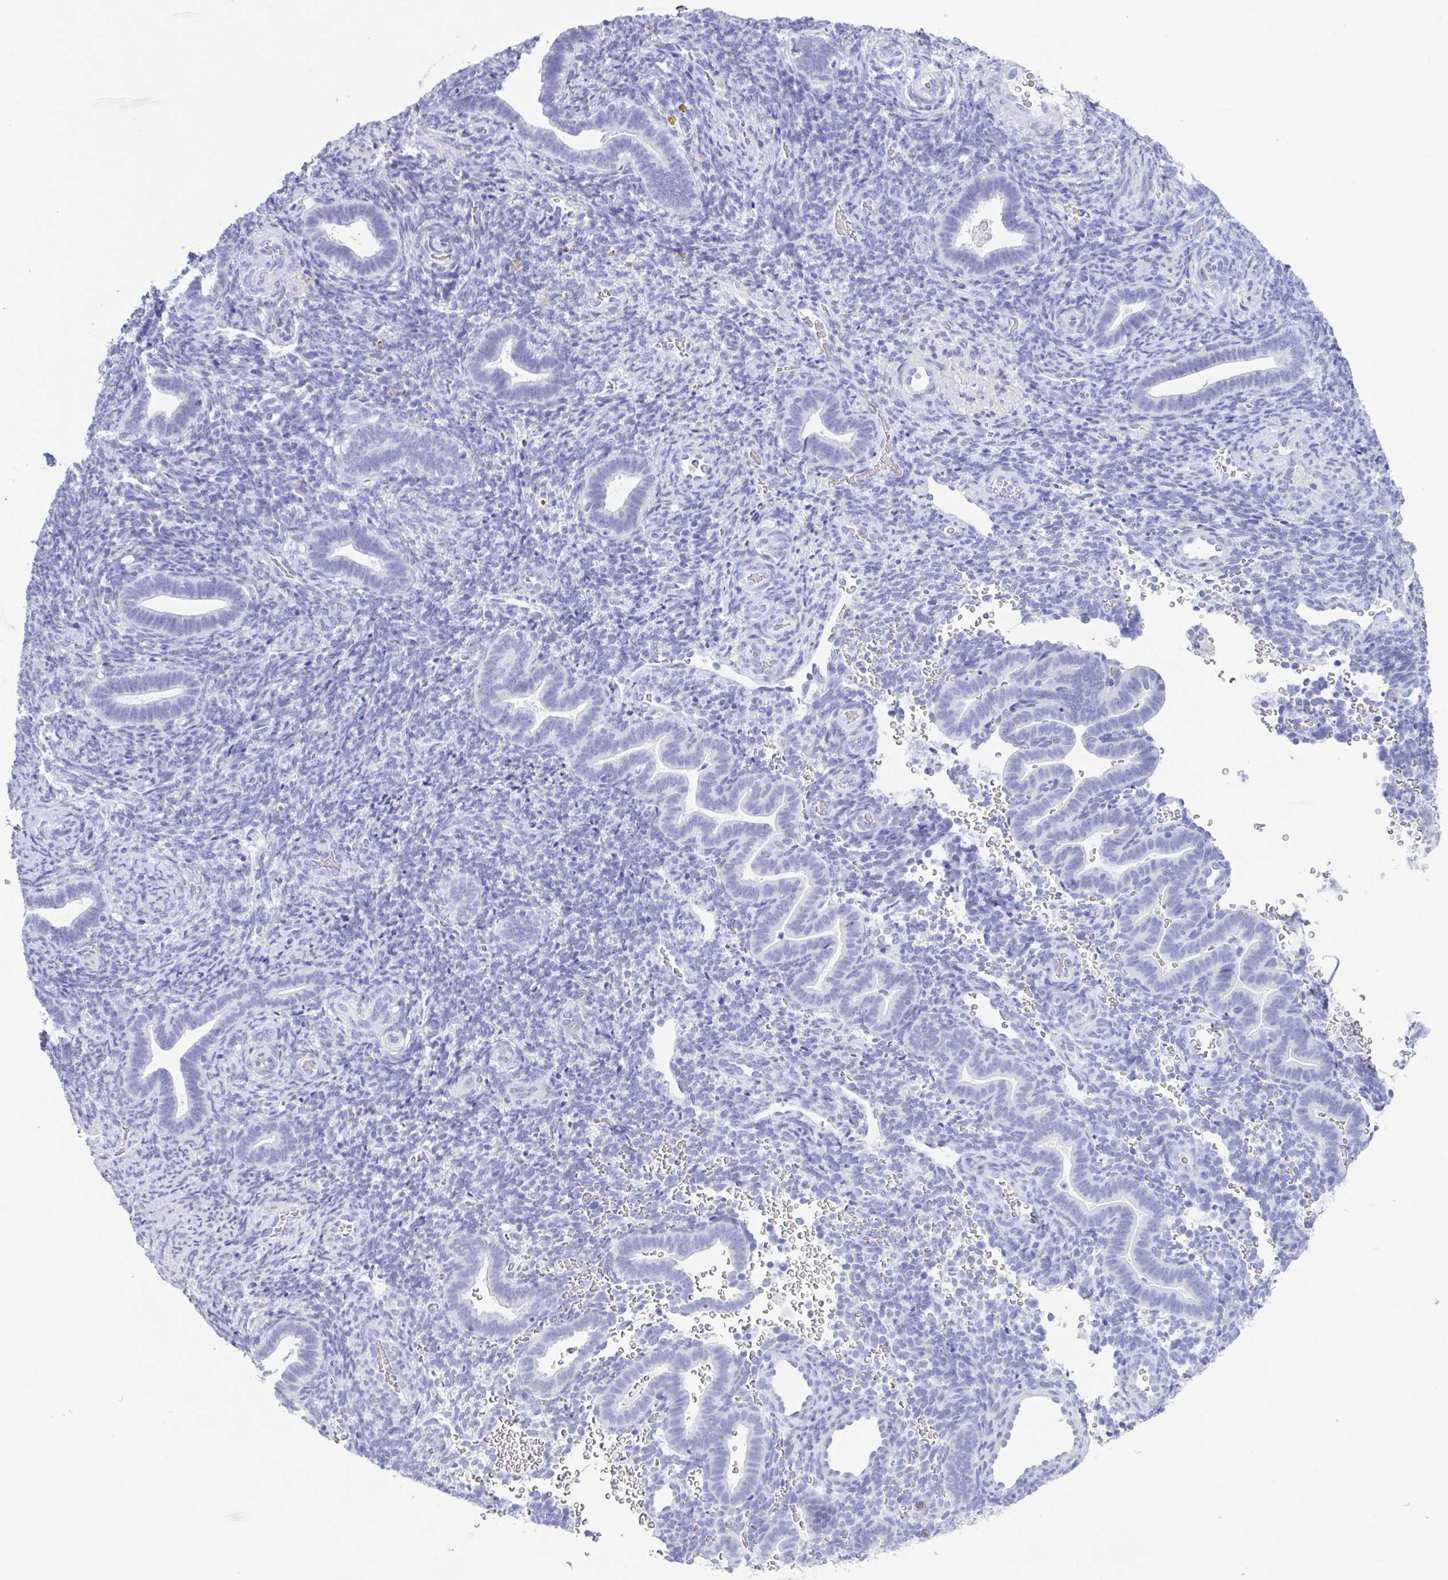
{"staining": {"intensity": "negative", "quantity": "none", "location": "none"}, "tissue": "endometrium", "cell_type": "Cells in endometrial stroma", "image_type": "normal", "snomed": [{"axis": "morphology", "description": "Normal tissue, NOS"}, {"axis": "topography", "description": "Endometrium"}], "caption": "DAB (3,3'-diaminobenzidine) immunohistochemical staining of unremarkable human endometrium shows no significant positivity in cells in endometrial stroma. (DAB (3,3'-diaminobenzidine) immunohistochemistry (IHC) visualized using brightfield microscopy, high magnification).", "gene": "ZNF850", "patient": {"sex": "female", "age": 34}}